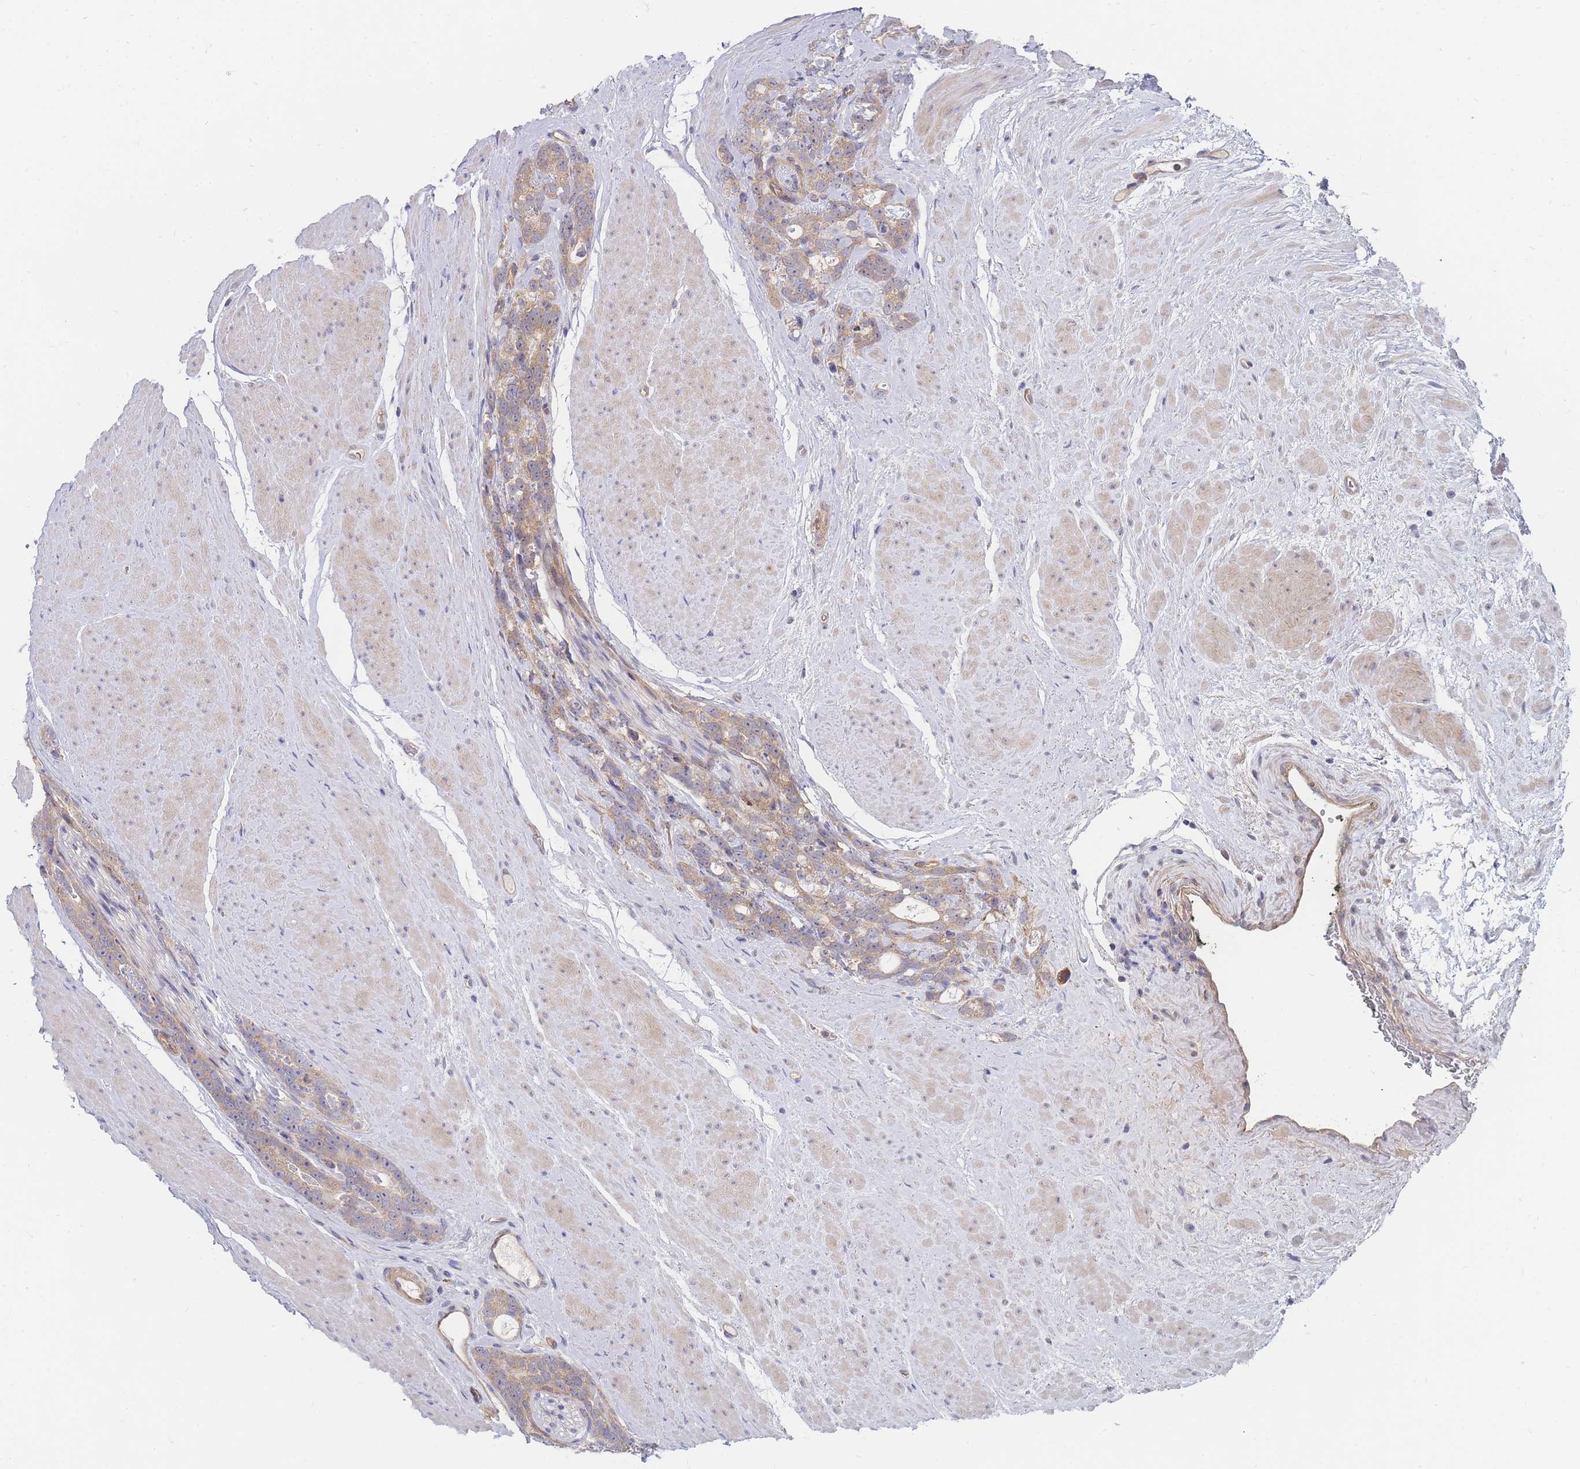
{"staining": {"intensity": "moderate", "quantity": ">75%", "location": "cytoplasmic/membranous"}, "tissue": "prostate cancer", "cell_type": "Tumor cells", "image_type": "cancer", "snomed": [{"axis": "morphology", "description": "Adenocarcinoma, High grade"}, {"axis": "topography", "description": "Prostate"}], "caption": "An IHC photomicrograph of neoplastic tissue is shown. Protein staining in brown highlights moderate cytoplasmic/membranous positivity in prostate adenocarcinoma (high-grade) within tumor cells.", "gene": "NUB1", "patient": {"sex": "male", "age": 74}}